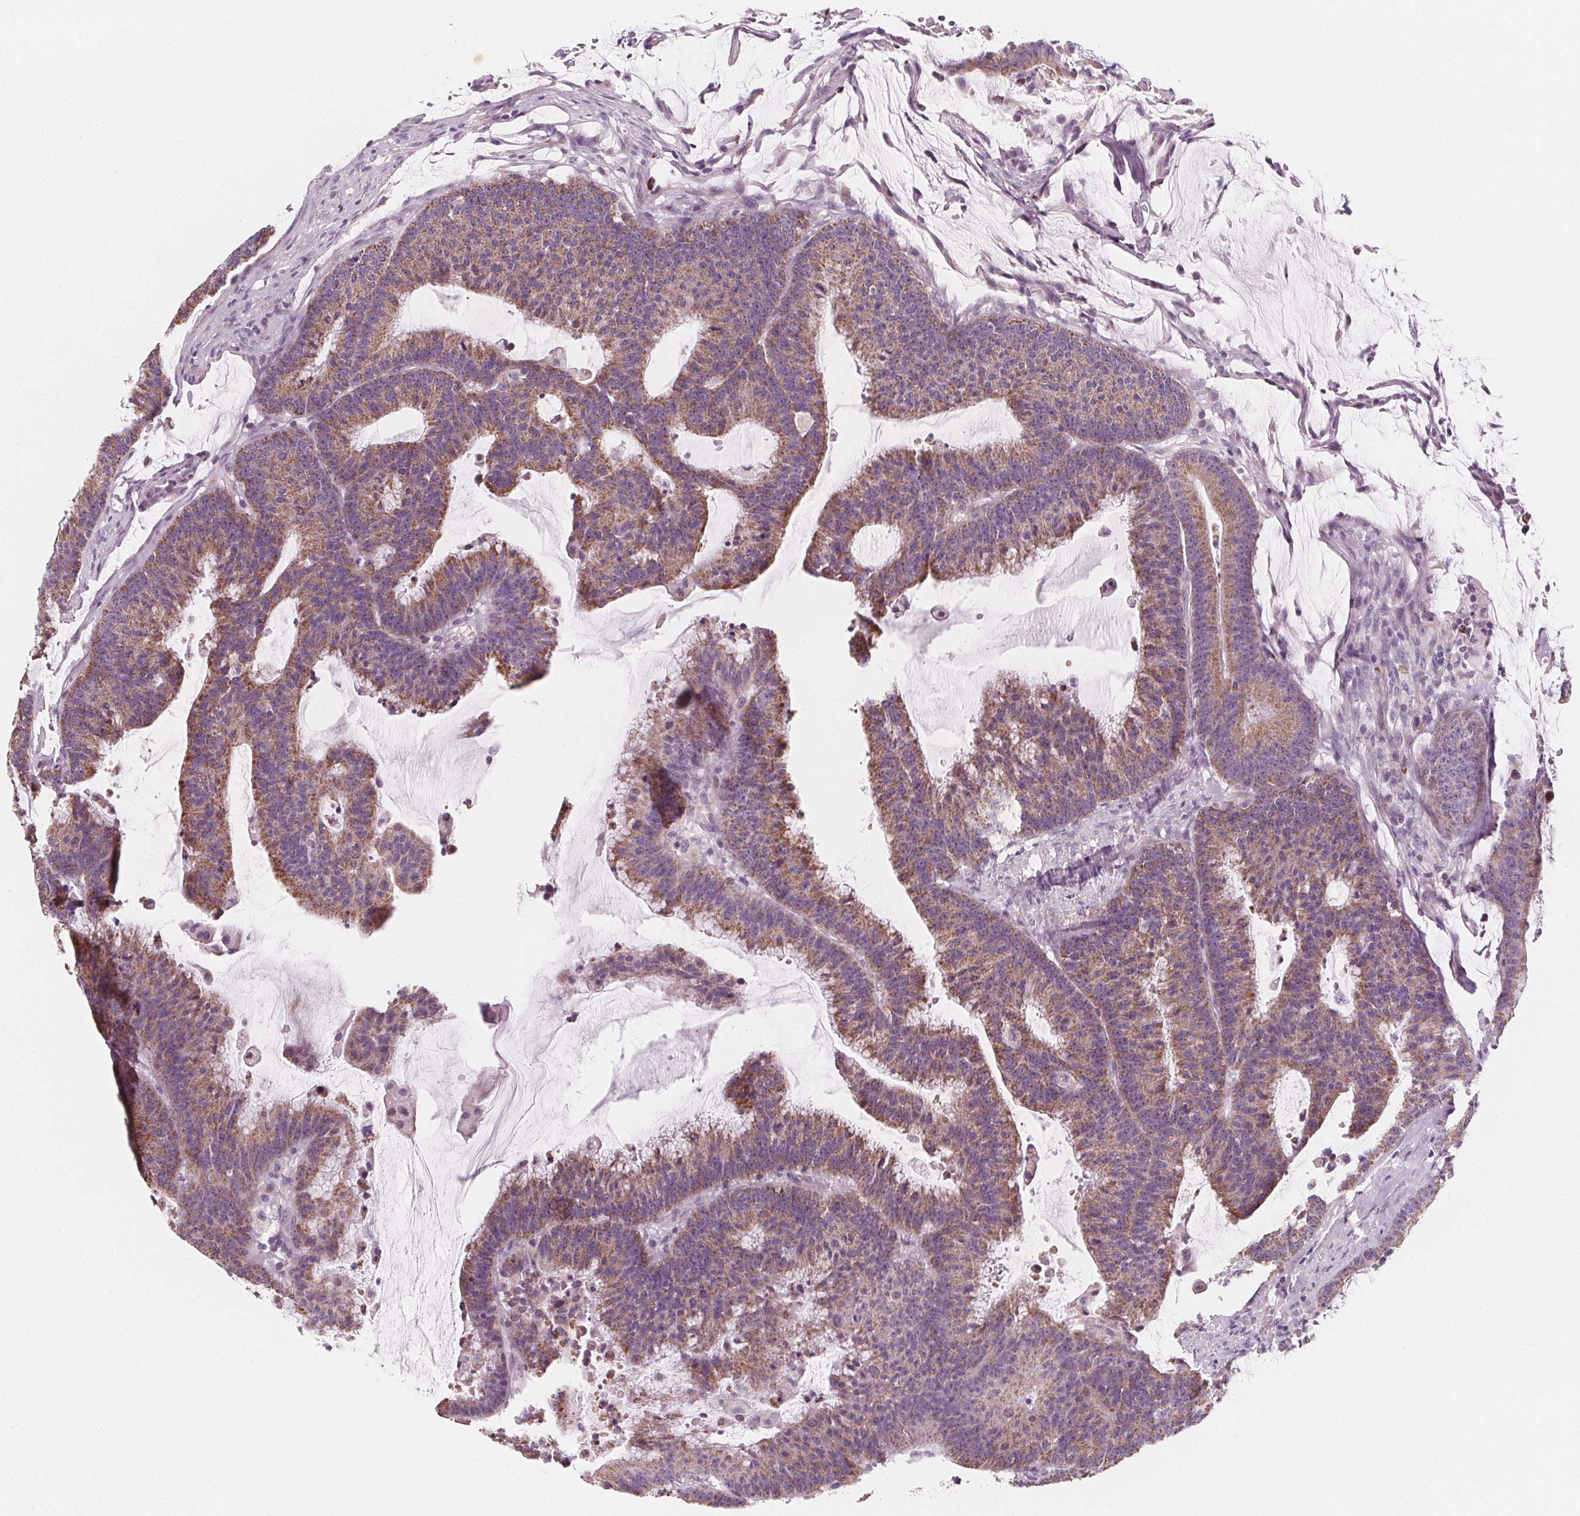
{"staining": {"intensity": "moderate", "quantity": "25%-75%", "location": "cytoplasmic/membranous"}, "tissue": "colorectal cancer", "cell_type": "Tumor cells", "image_type": "cancer", "snomed": [{"axis": "morphology", "description": "Adenocarcinoma, NOS"}, {"axis": "topography", "description": "Colon"}], "caption": "Protein expression analysis of colorectal cancer (adenocarcinoma) demonstrates moderate cytoplasmic/membranous positivity in approximately 25%-75% of tumor cells. (DAB = brown stain, brightfield microscopy at high magnification).", "gene": "IL17C", "patient": {"sex": "female", "age": 78}}